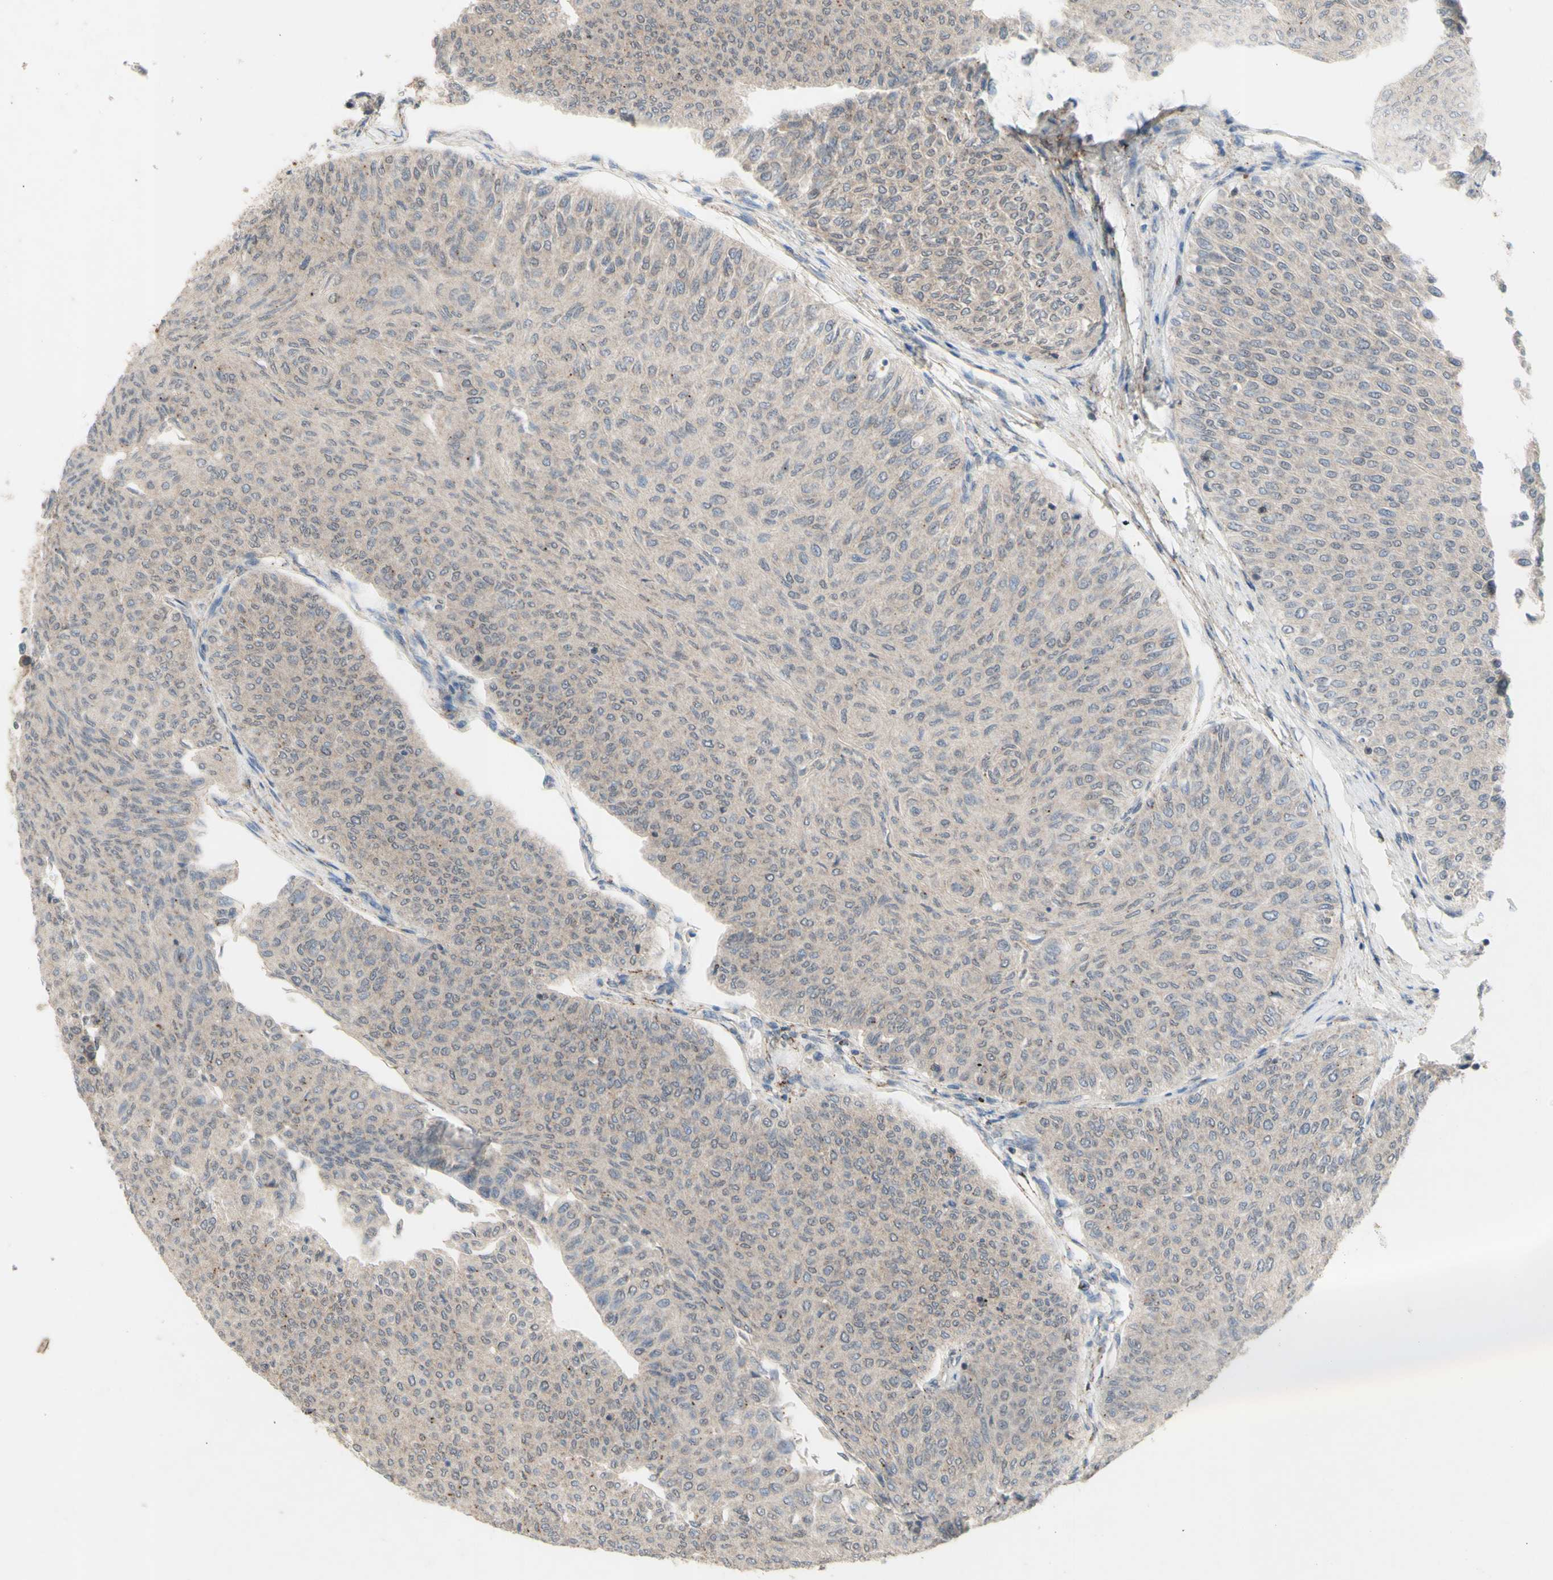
{"staining": {"intensity": "weak", "quantity": ">75%", "location": "cytoplasmic/membranous"}, "tissue": "urothelial cancer", "cell_type": "Tumor cells", "image_type": "cancer", "snomed": [{"axis": "morphology", "description": "Urothelial carcinoma, Low grade"}, {"axis": "topography", "description": "Urinary bladder"}], "caption": "IHC of urothelial cancer demonstrates low levels of weak cytoplasmic/membranous staining in about >75% of tumor cells.", "gene": "NLRP1", "patient": {"sex": "male", "age": 78}}